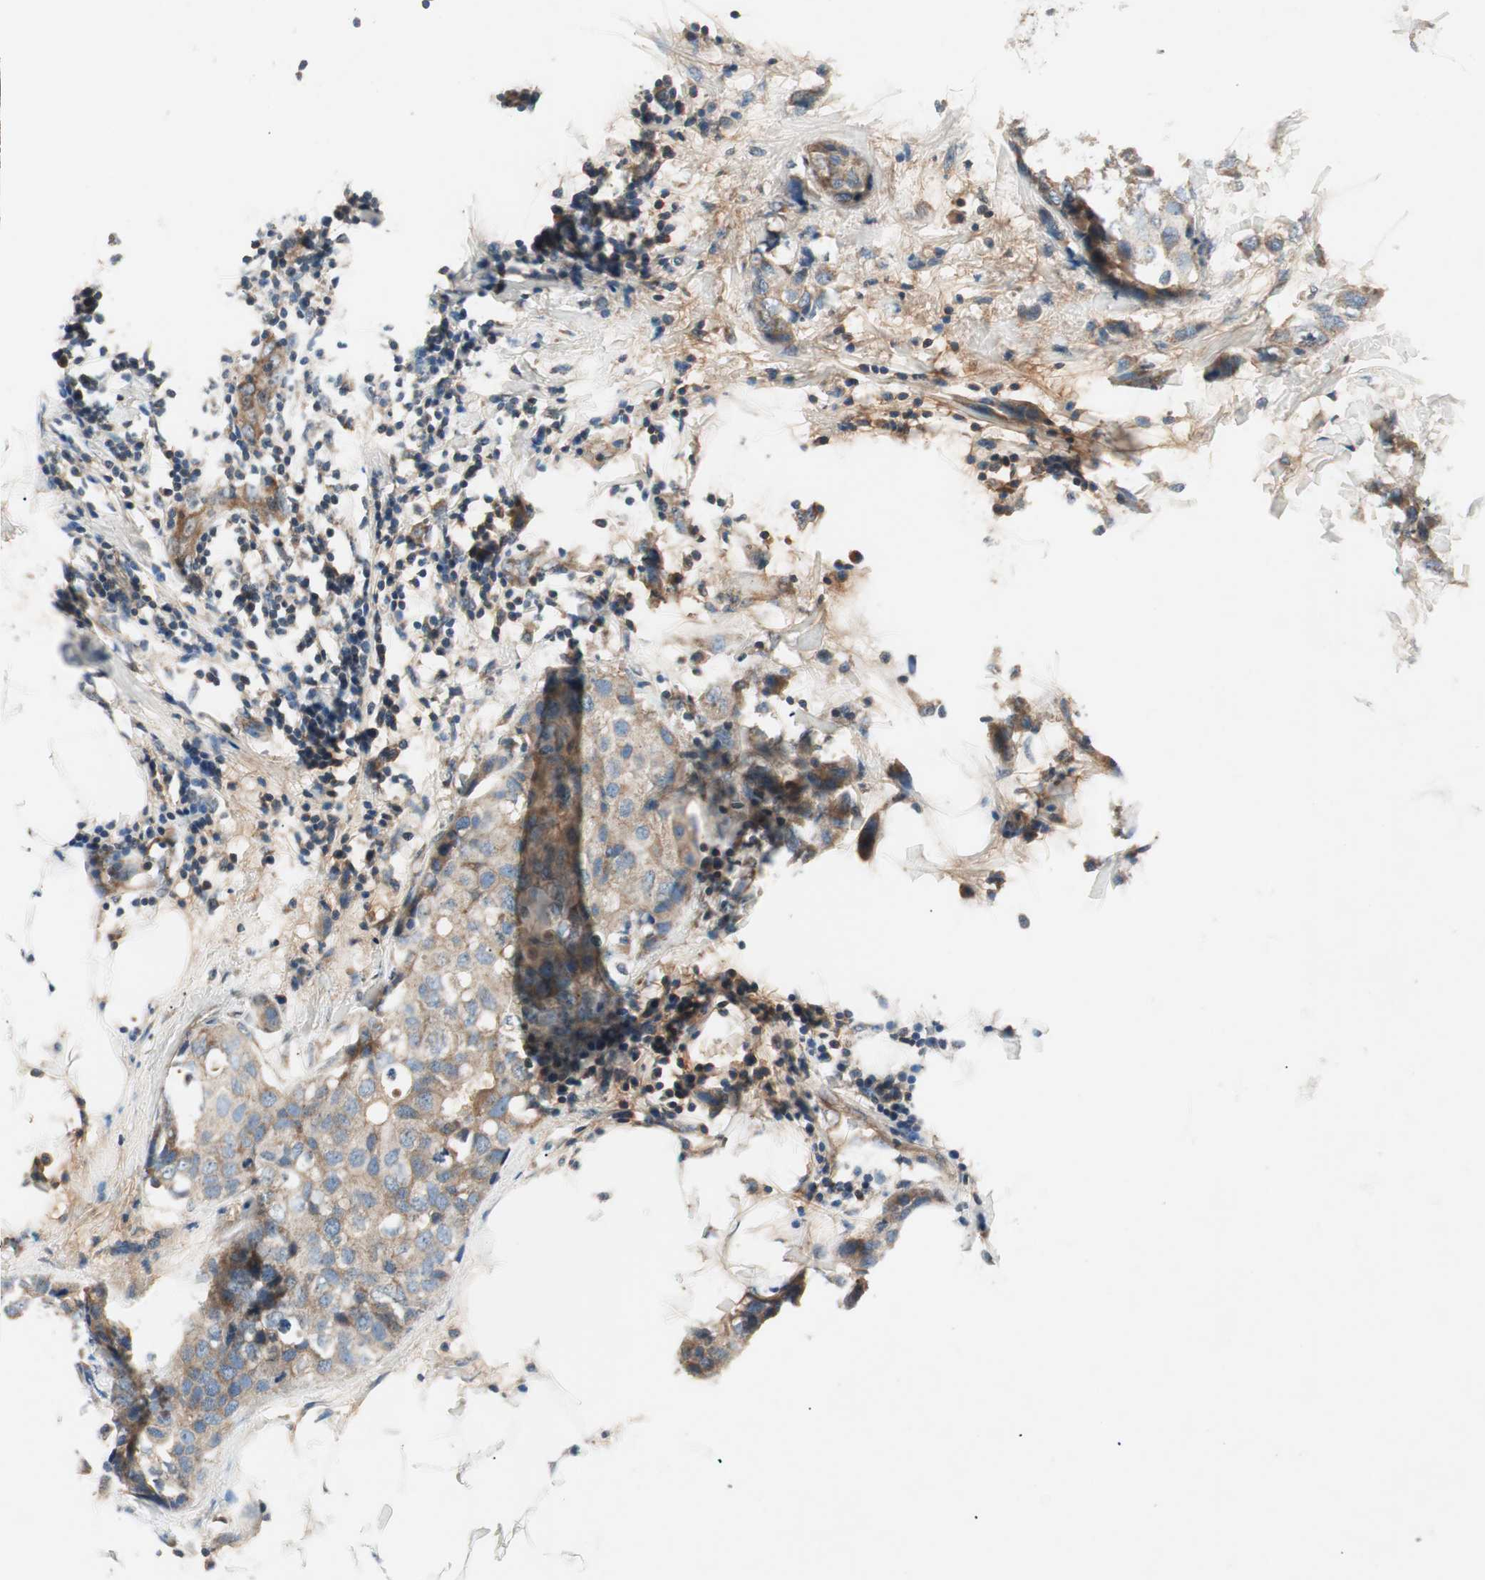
{"staining": {"intensity": "moderate", "quantity": ">75%", "location": "cytoplasmic/membranous"}, "tissue": "breast cancer", "cell_type": "Tumor cells", "image_type": "cancer", "snomed": [{"axis": "morphology", "description": "Normal tissue, NOS"}, {"axis": "morphology", "description": "Duct carcinoma"}, {"axis": "topography", "description": "Breast"}], "caption": "IHC (DAB (3,3'-diaminobenzidine)) staining of human breast cancer (infiltrating ductal carcinoma) reveals moderate cytoplasmic/membranous protein staining in about >75% of tumor cells.", "gene": "HPN", "patient": {"sex": "female", "age": 50}}